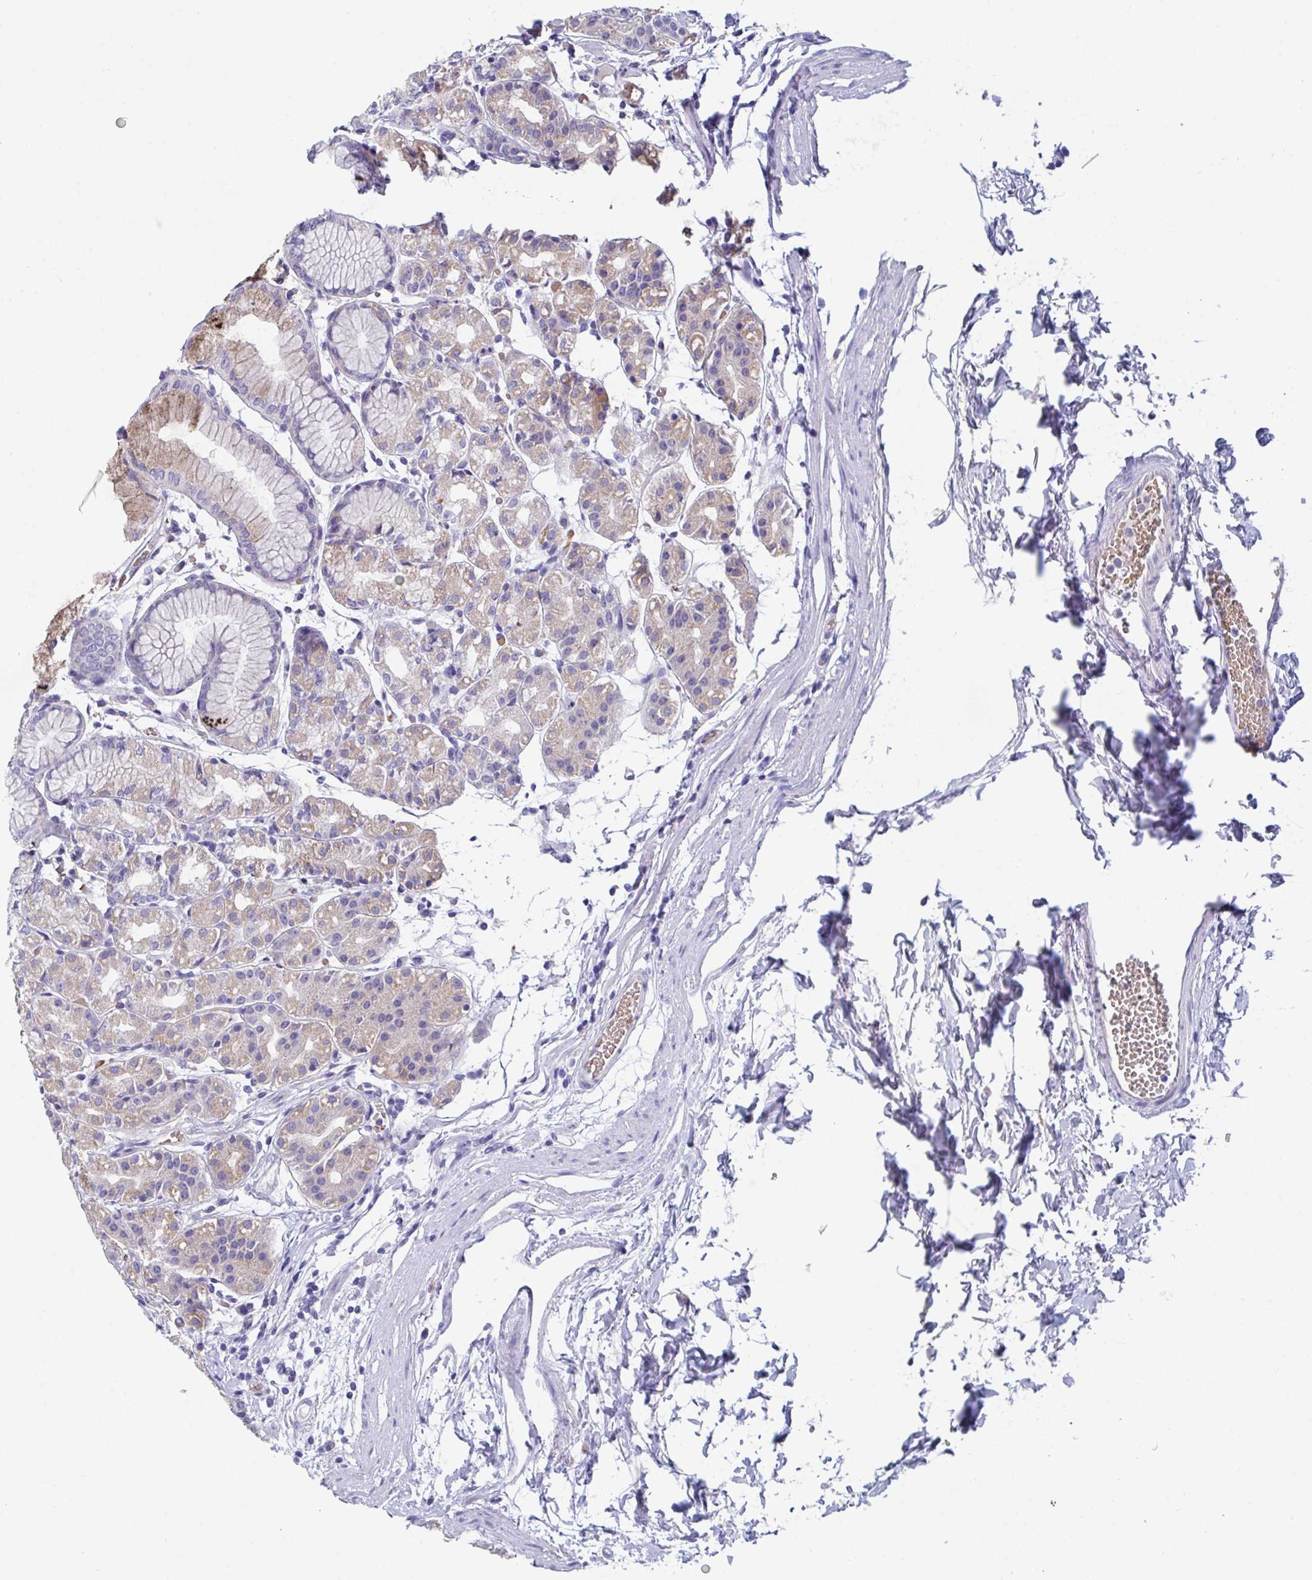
{"staining": {"intensity": "weak", "quantity": "25%-75%", "location": "cytoplasmic/membranous"}, "tissue": "stomach", "cell_type": "Glandular cells", "image_type": "normal", "snomed": [{"axis": "morphology", "description": "Normal tissue, NOS"}, {"axis": "topography", "description": "Stomach"}], "caption": "Immunohistochemical staining of benign stomach demonstrates low levels of weak cytoplasmic/membranous expression in approximately 25%-75% of glandular cells.", "gene": "TFAP2C", "patient": {"sex": "female", "age": 57}}